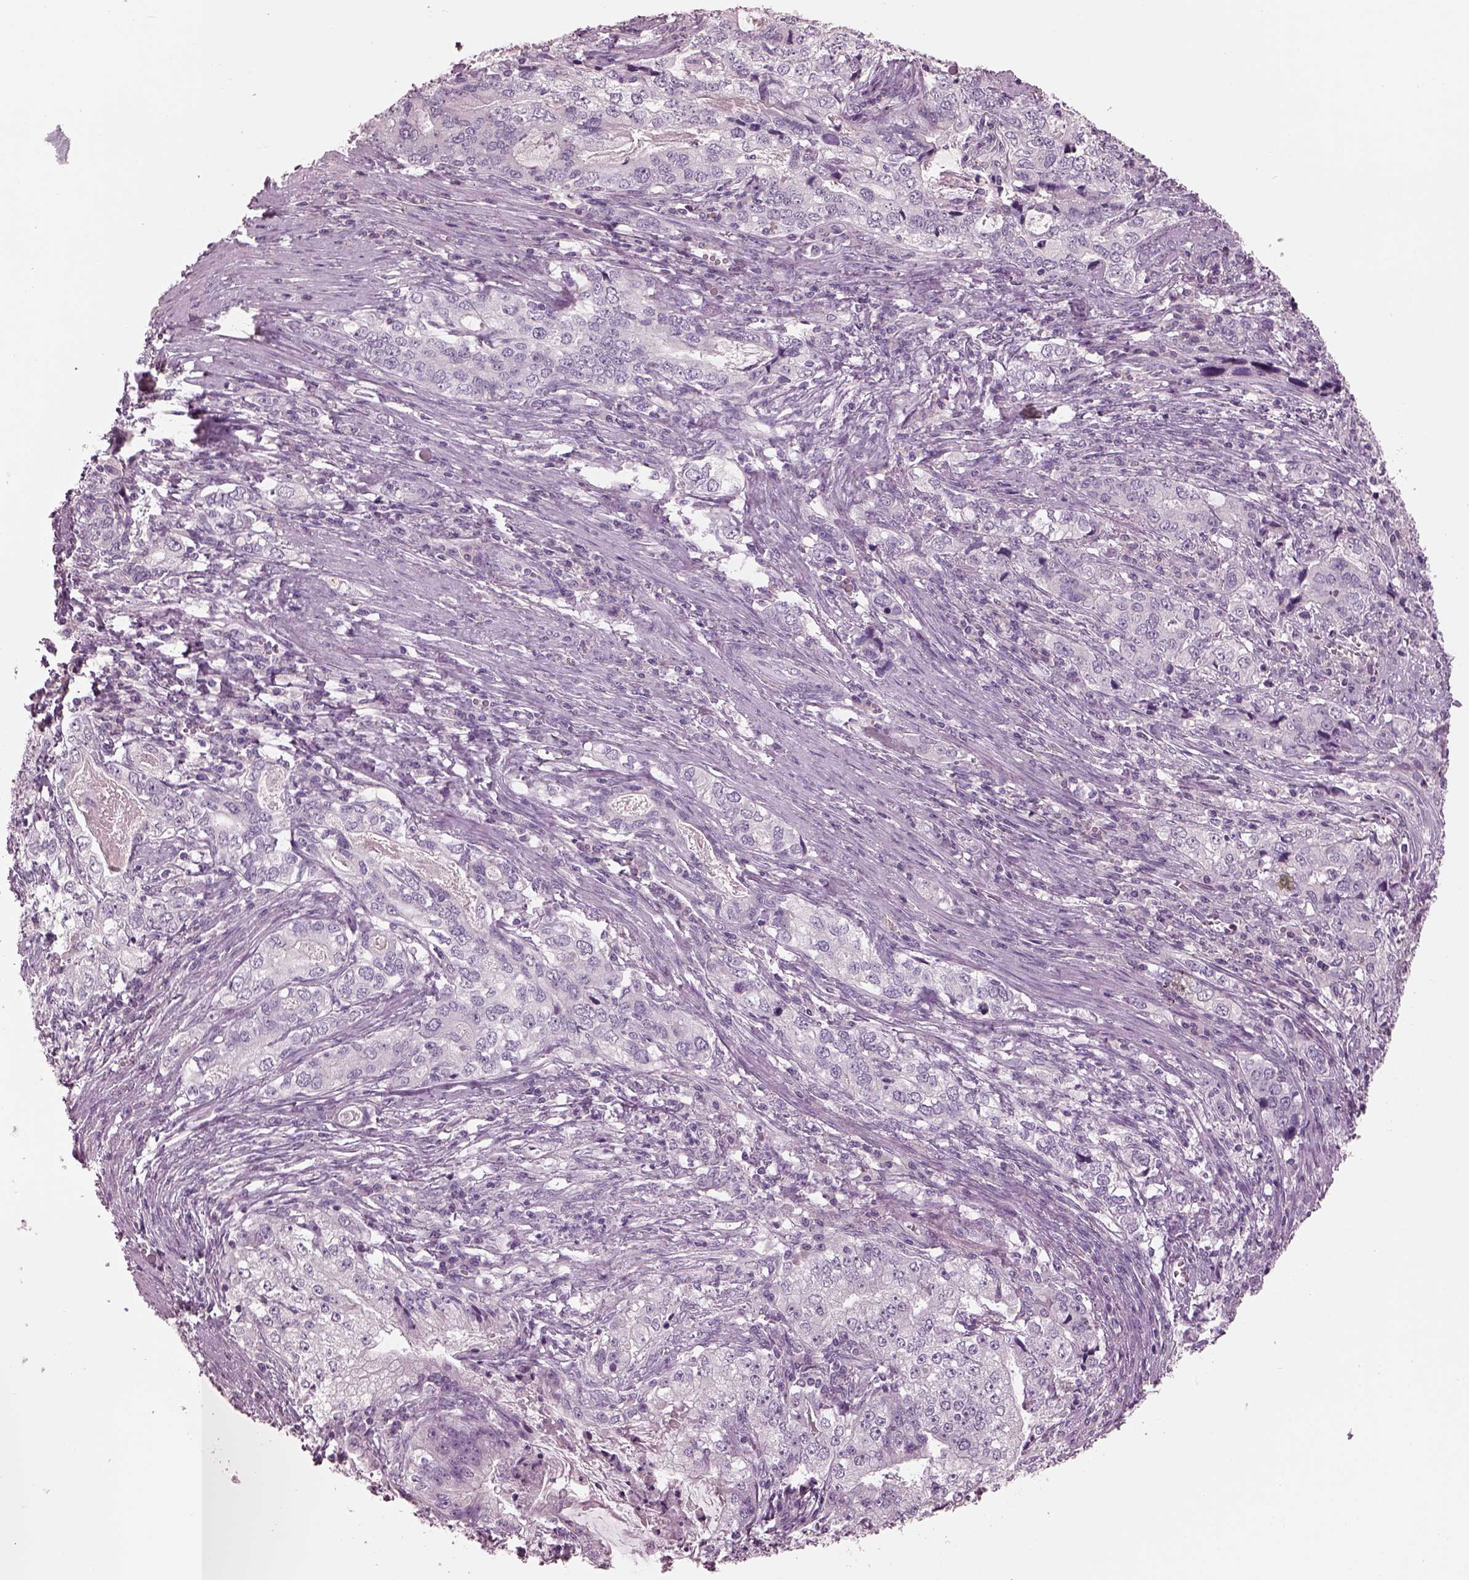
{"staining": {"intensity": "negative", "quantity": "none", "location": "none"}, "tissue": "stomach cancer", "cell_type": "Tumor cells", "image_type": "cancer", "snomed": [{"axis": "morphology", "description": "Adenocarcinoma, NOS"}, {"axis": "topography", "description": "Stomach, lower"}], "caption": "This is a histopathology image of IHC staining of stomach cancer, which shows no expression in tumor cells.", "gene": "PACRG", "patient": {"sex": "female", "age": 72}}